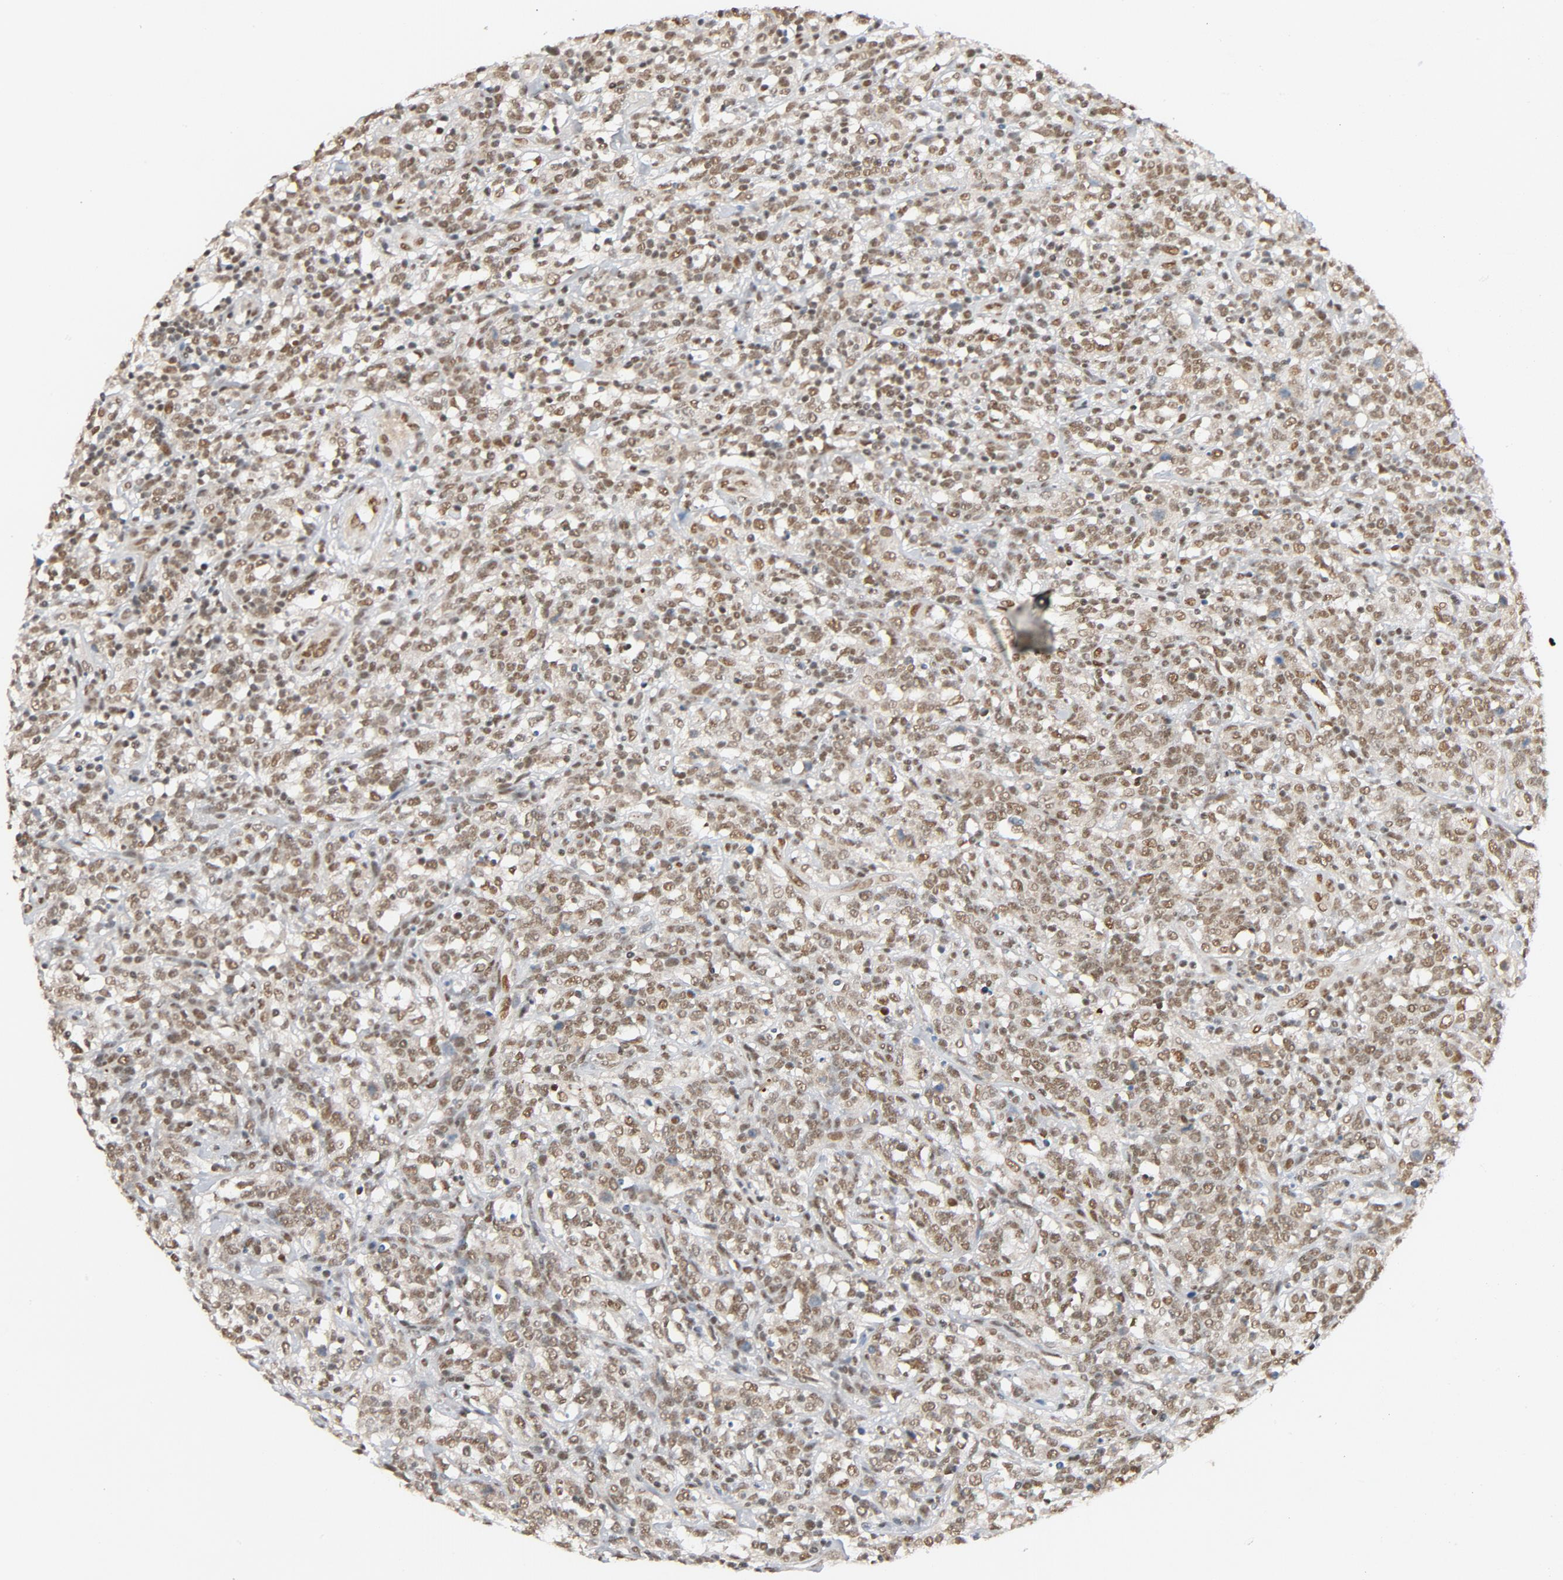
{"staining": {"intensity": "moderate", "quantity": ">75%", "location": "nuclear"}, "tissue": "lymphoma", "cell_type": "Tumor cells", "image_type": "cancer", "snomed": [{"axis": "morphology", "description": "Malignant lymphoma, non-Hodgkin's type, High grade"}, {"axis": "topography", "description": "Lymph node"}], "caption": "Malignant lymphoma, non-Hodgkin's type (high-grade) was stained to show a protein in brown. There is medium levels of moderate nuclear positivity in approximately >75% of tumor cells.", "gene": "SMARCD1", "patient": {"sex": "female", "age": 73}}